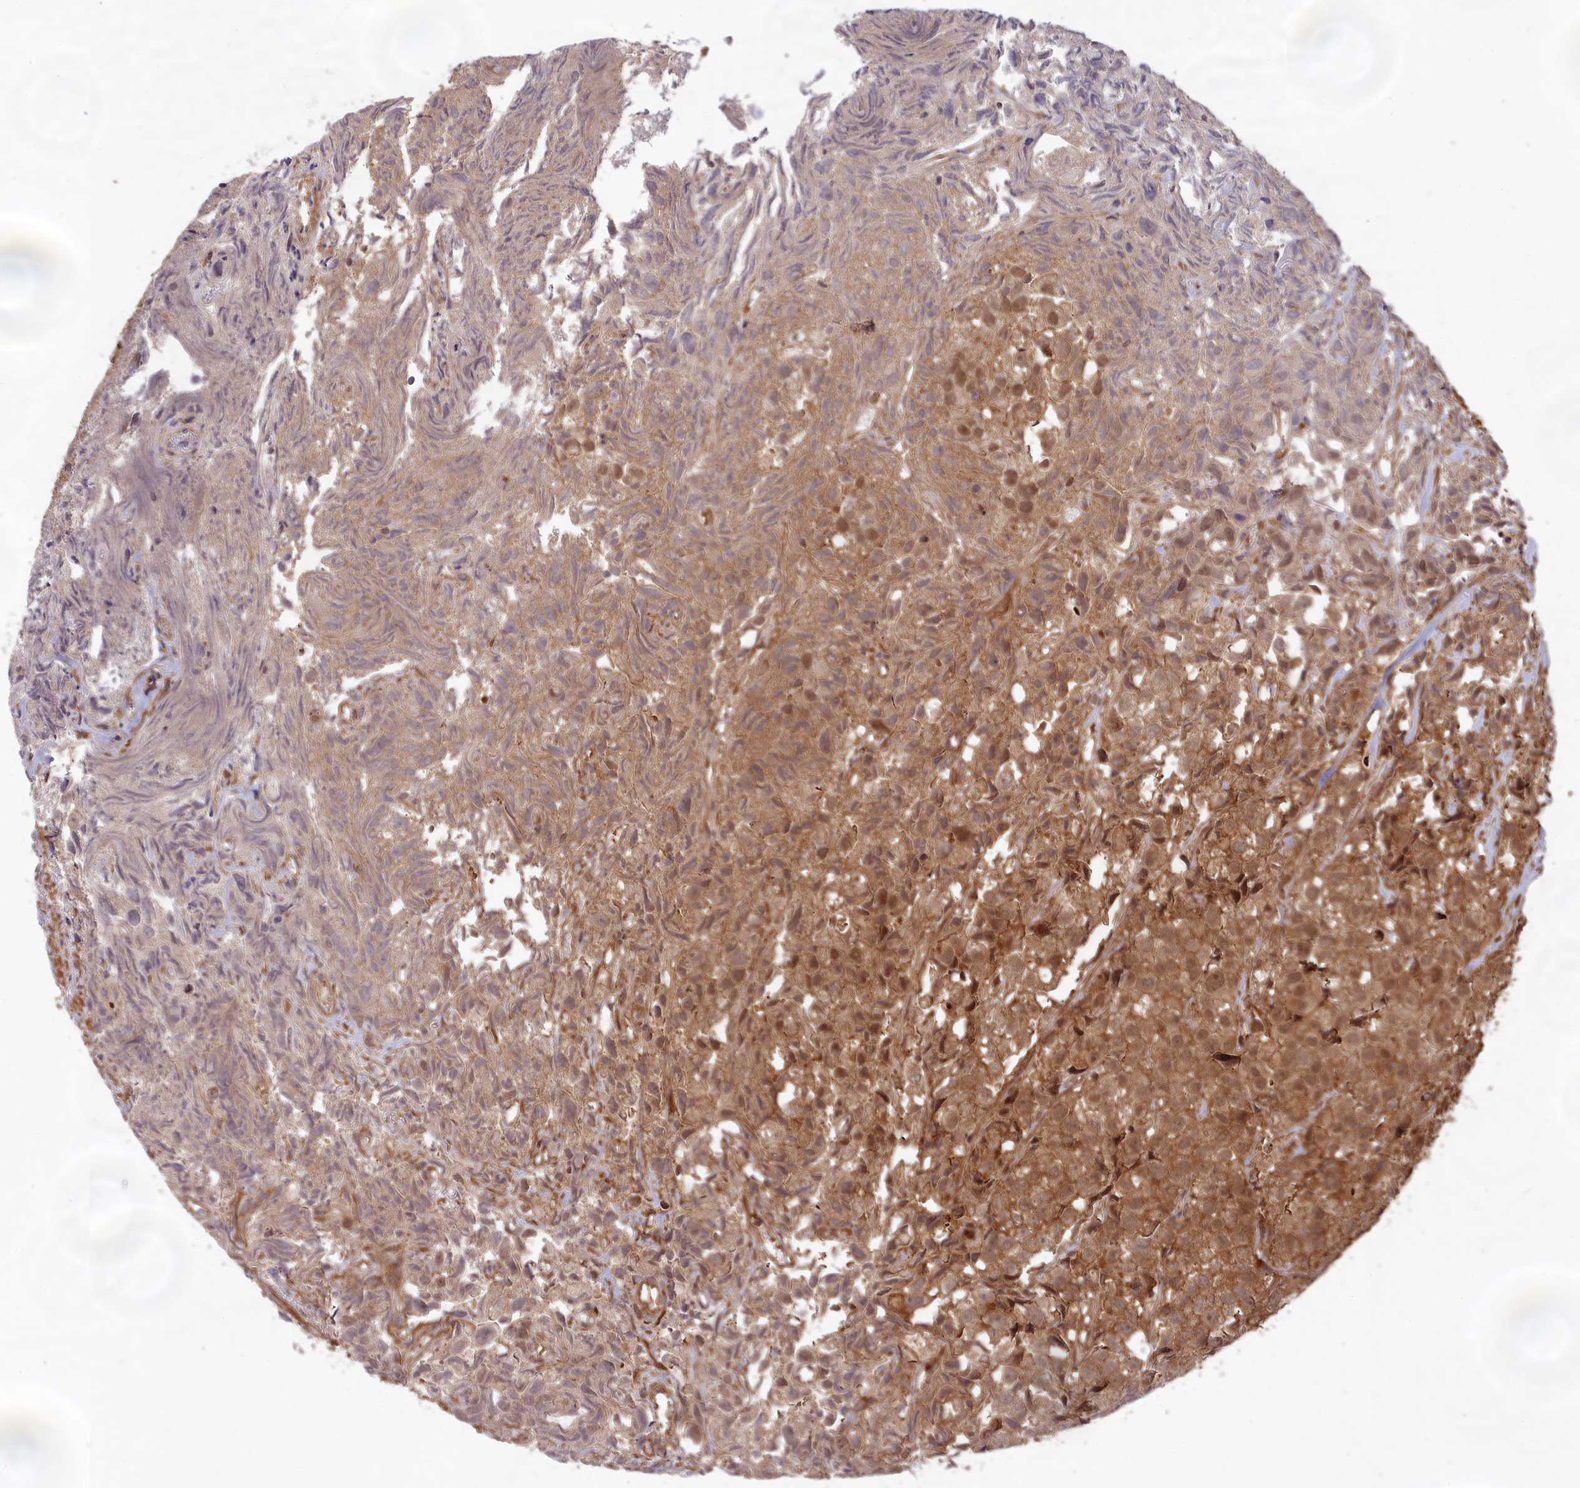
{"staining": {"intensity": "moderate", "quantity": "25%-75%", "location": "cytoplasmic/membranous,nuclear"}, "tissue": "urothelial cancer", "cell_type": "Tumor cells", "image_type": "cancer", "snomed": [{"axis": "morphology", "description": "Urothelial carcinoma, High grade"}, {"axis": "topography", "description": "Urinary bladder"}], "caption": "Protein expression analysis of urothelial carcinoma (high-grade) displays moderate cytoplasmic/membranous and nuclear positivity in approximately 25%-75% of tumor cells. (Brightfield microscopy of DAB IHC at high magnification).", "gene": "CCDC174", "patient": {"sex": "female", "age": 75}}